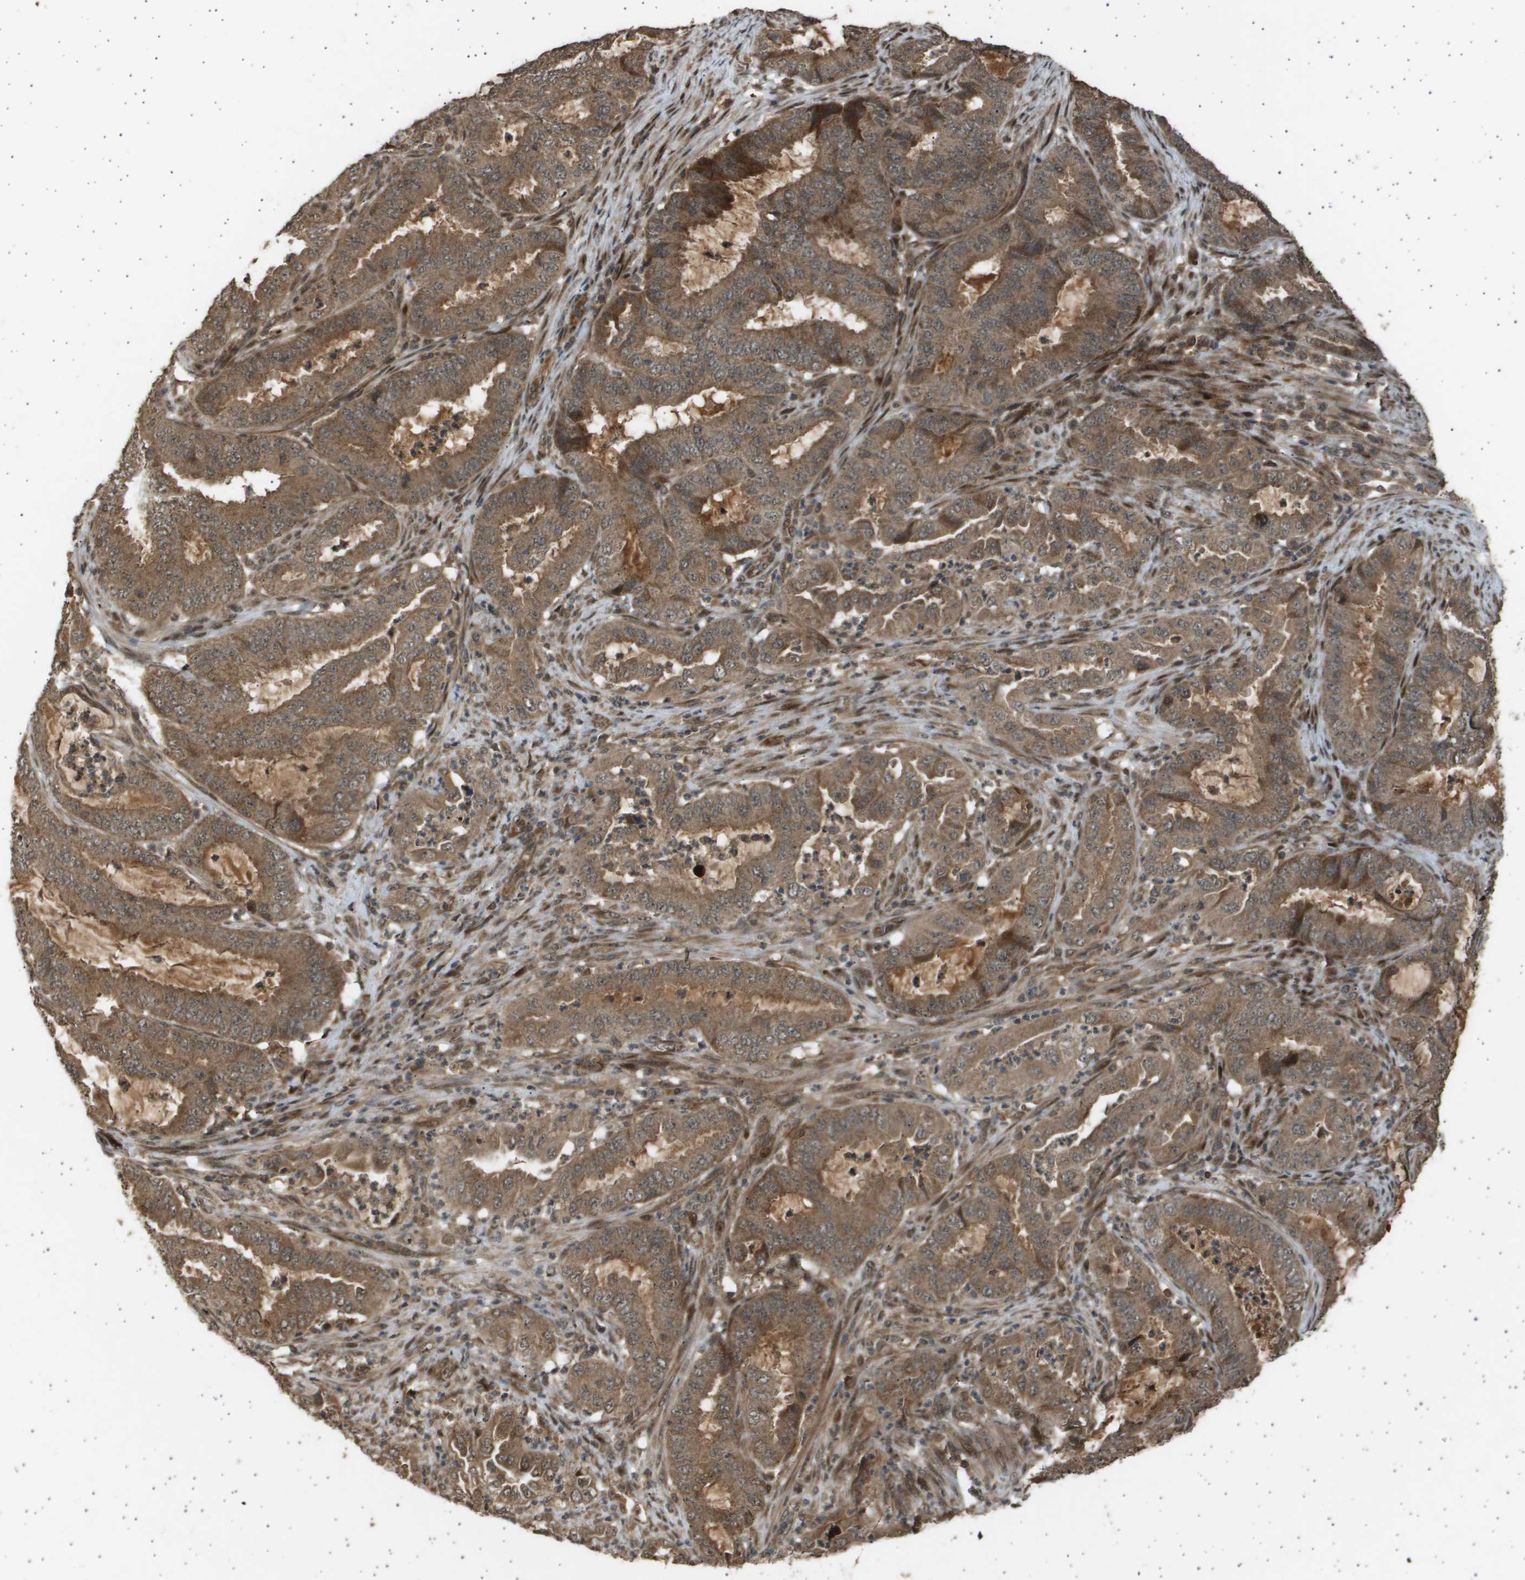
{"staining": {"intensity": "moderate", "quantity": ">75%", "location": "cytoplasmic/membranous,nuclear"}, "tissue": "endometrial cancer", "cell_type": "Tumor cells", "image_type": "cancer", "snomed": [{"axis": "morphology", "description": "Adenocarcinoma, NOS"}, {"axis": "topography", "description": "Endometrium"}], "caption": "This is a photomicrograph of immunohistochemistry staining of endometrial adenocarcinoma, which shows moderate positivity in the cytoplasmic/membranous and nuclear of tumor cells.", "gene": "TNRC6A", "patient": {"sex": "female", "age": 70}}